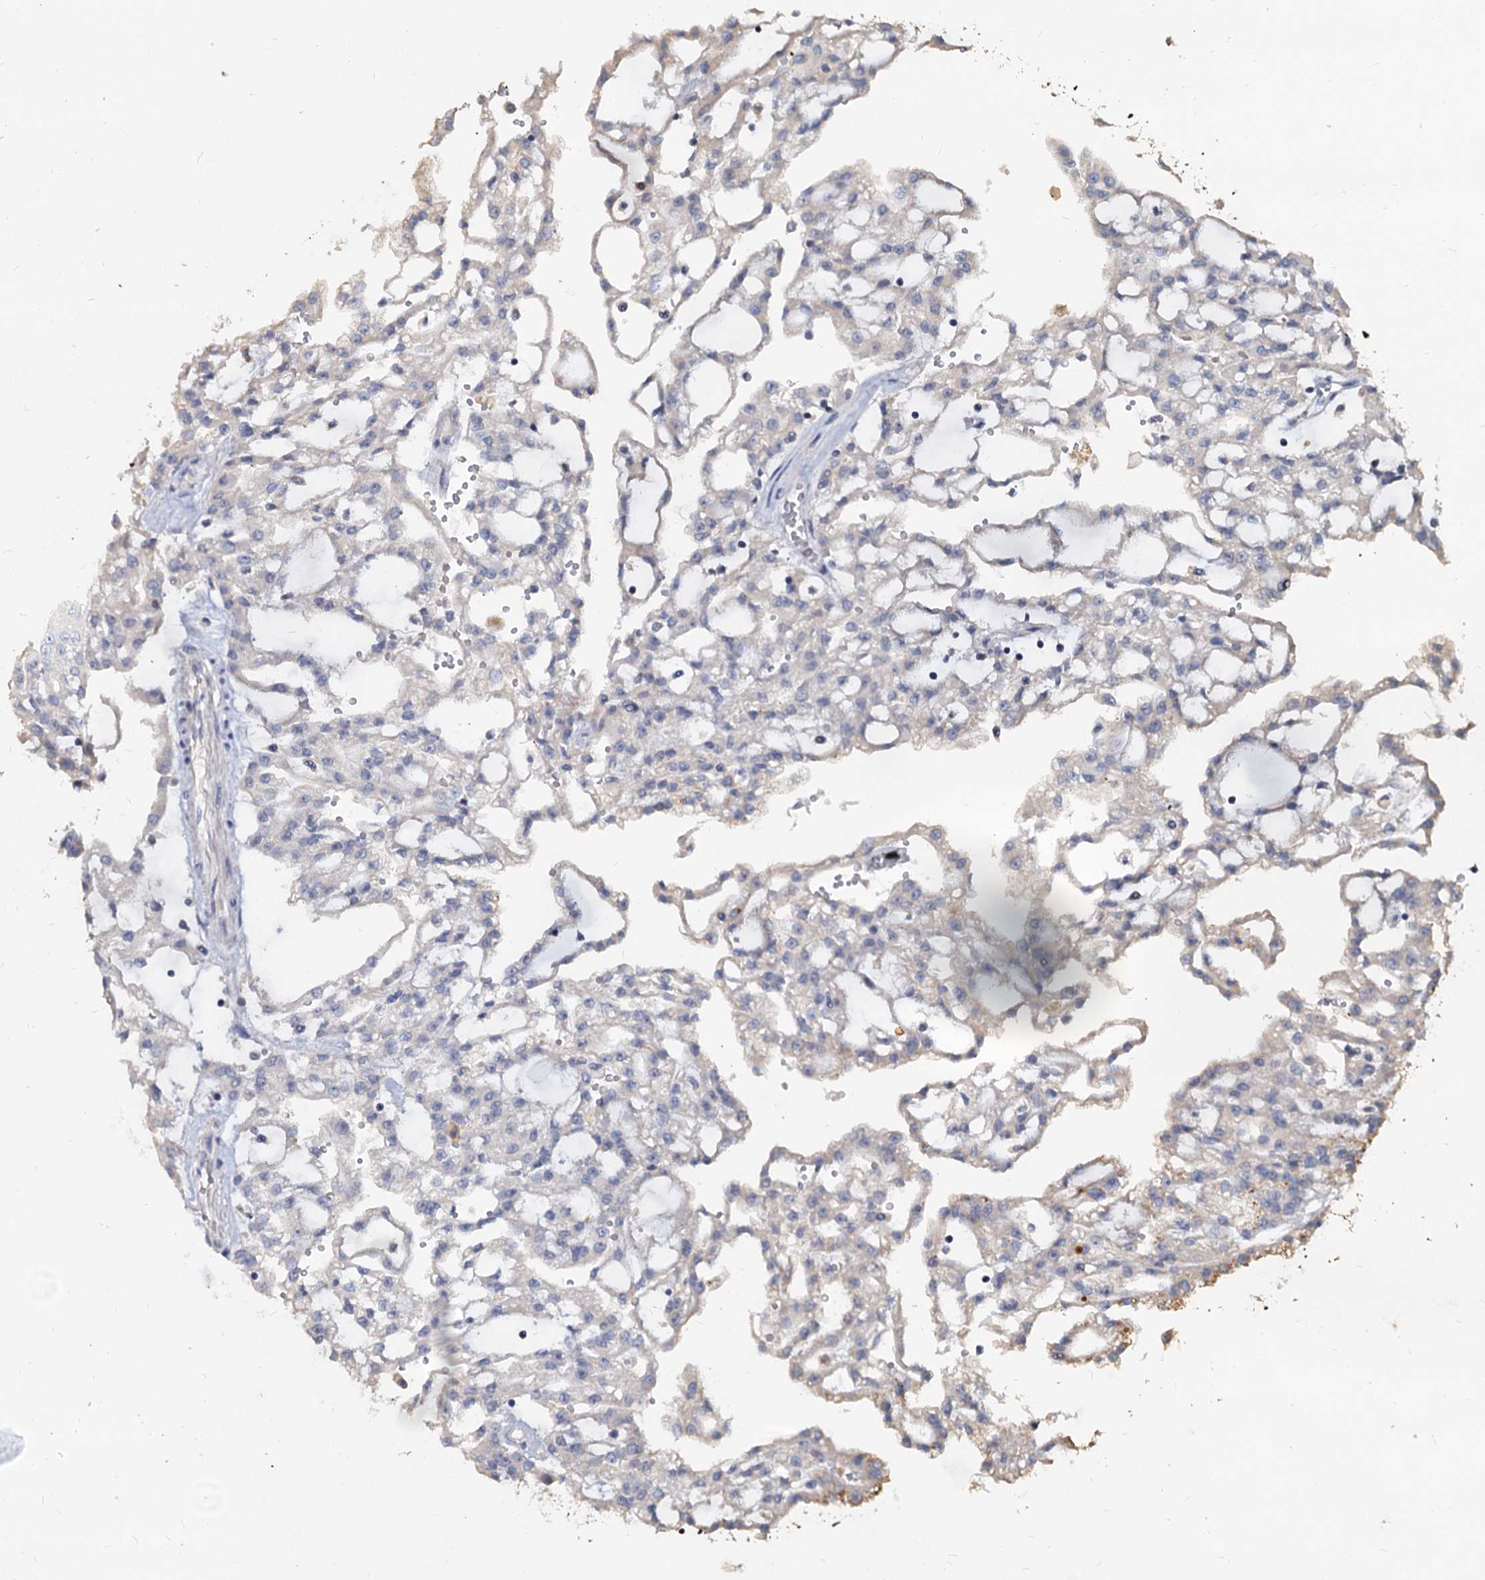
{"staining": {"intensity": "negative", "quantity": "none", "location": "none"}, "tissue": "renal cancer", "cell_type": "Tumor cells", "image_type": "cancer", "snomed": [{"axis": "morphology", "description": "Adenocarcinoma, NOS"}, {"axis": "topography", "description": "Kidney"}], "caption": "DAB (3,3'-diaminobenzidine) immunohistochemical staining of renal adenocarcinoma demonstrates no significant staining in tumor cells. (Stains: DAB immunohistochemistry (IHC) with hematoxylin counter stain, Microscopy: brightfield microscopy at high magnification).", "gene": "DEPDC4", "patient": {"sex": "male", "age": 63}}